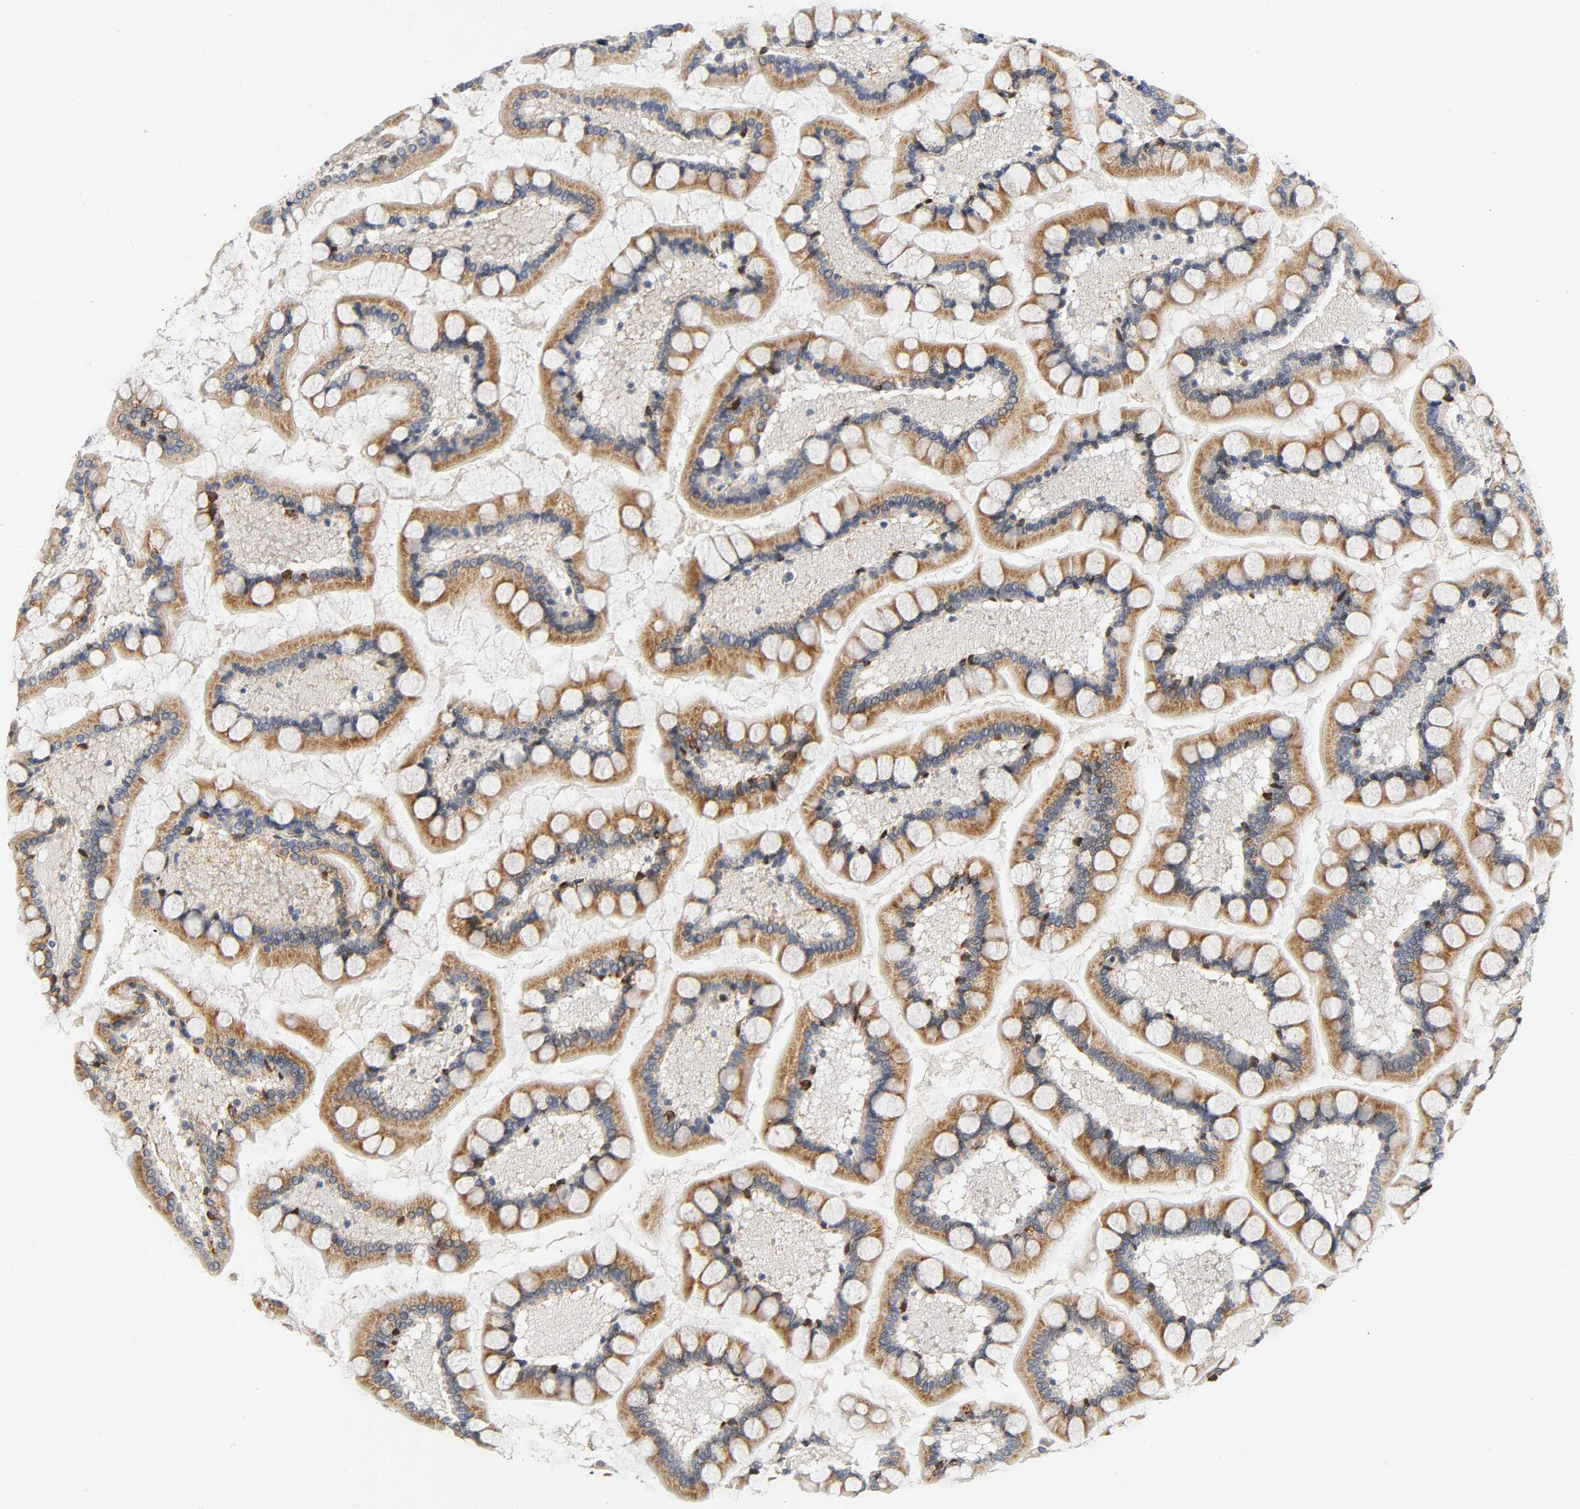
{"staining": {"intensity": "moderate", "quantity": ">75%", "location": "cytoplasmic/membranous"}, "tissue": "small intestine", "cell_type": "Glandular cells", "image_type": "normal", "snomed": [{"axis": "morphology", "description": "Normal tissue, NOS"}, {"axis": "topography", "description": "Small intestine"}], "caption": "A medium amount of moderate cytoplasmic/membranous staining is identified in about >75% of glandular cells in normal small intestine. The staining was performed using DAB (3,3'-diaminobenzidine), with brown indicating positive protein expression. Nuclei are stained blue with hematoxylin.", "gene": "SOS2", "patient": {"sex": "male", "age": 41}}